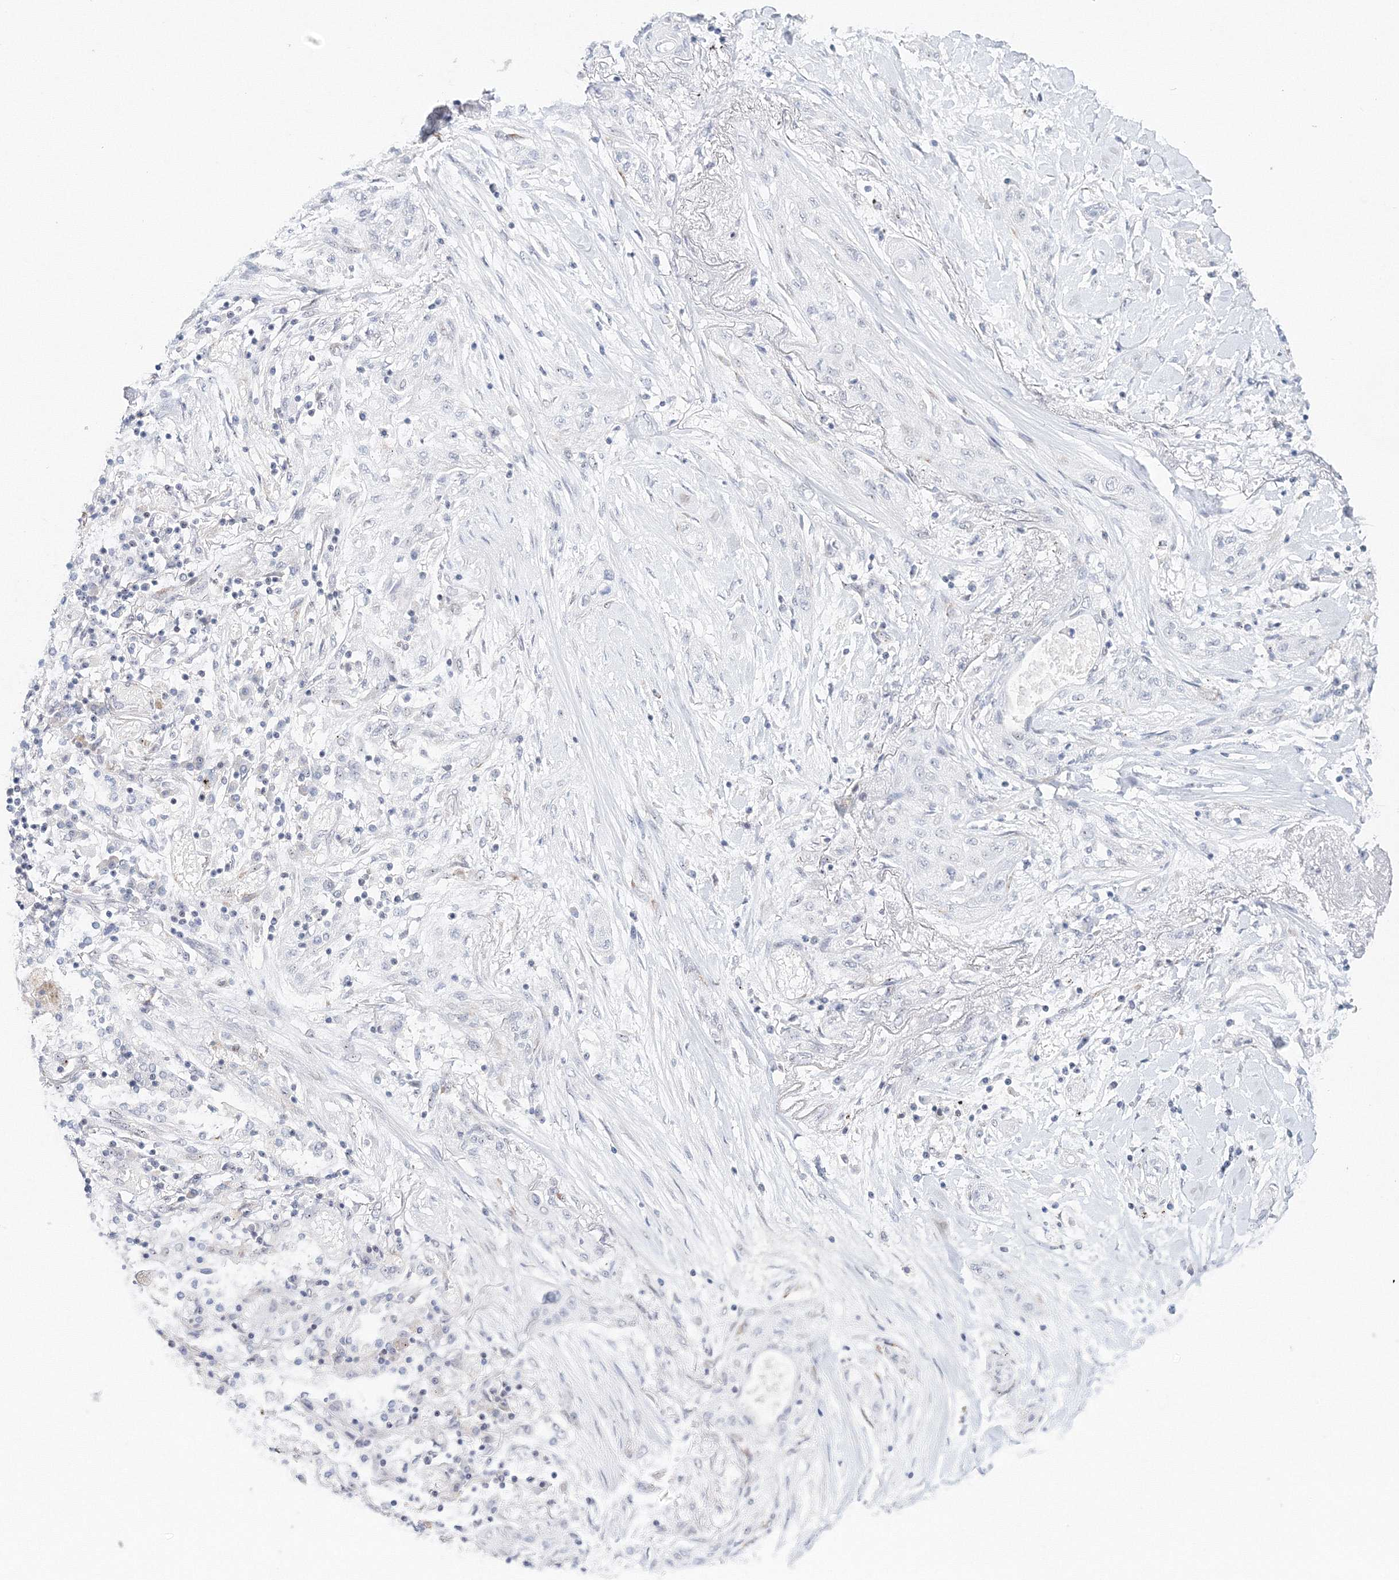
{"staining": {"intensity": "negative", "quantity": "none", "location": "none"}, "tissue": "lung cancer", "cell_type": "Tumor cells", "image_type": "cancer", "snomed": [{"axis": "morphology", "description": "Squamous cell carcinoma, NOS"}, {"axis": "topography", "description": "Lung"}], "caption": "A histopathology image of human lung cancer (squamous cell carcinoma) is negative for staining in tumor cells.", "gene": "SIRT7", "patient": {"sex": "female", "age": 47}}